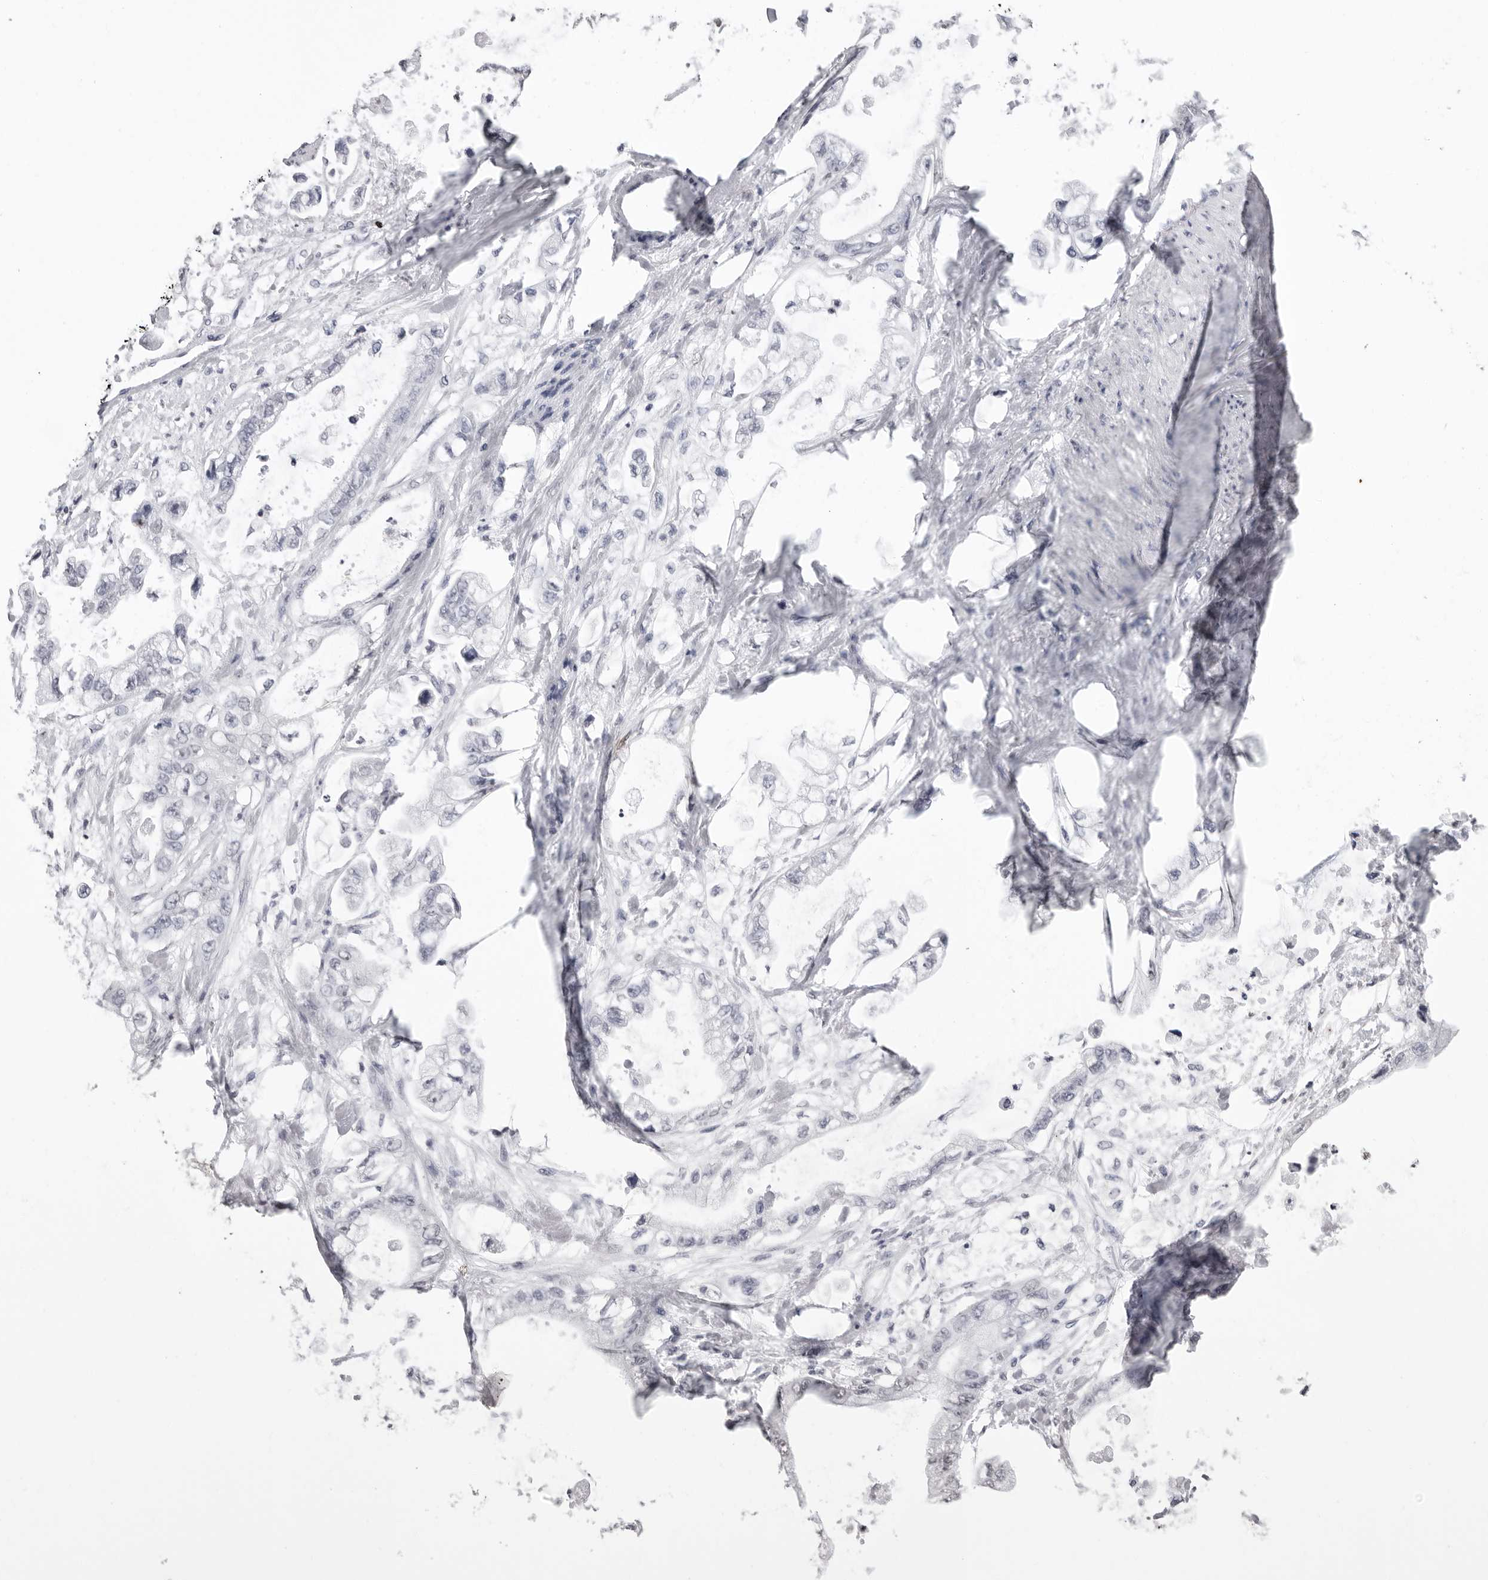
{"staining": {"intensity": "negative", "quantity": "none", "location": "none"}, "tissue": "stomach cancer", "cell_type": "Tumor cells", "image_type": "cancer", "snomed": [{"axis": "morphology", "description": "Normal tissue, NOS"}, {"axis": "morphology", "description": "Adenocarcinoma, NOS"}, {"axis": "topography", "description": "Stomach"}], "caption": "Micrograph shows no protein positivity in tumor cells of stomach cancer tissue.", "gene": "HEPACAM", "patient": {"sex": "male", "age": 62}}